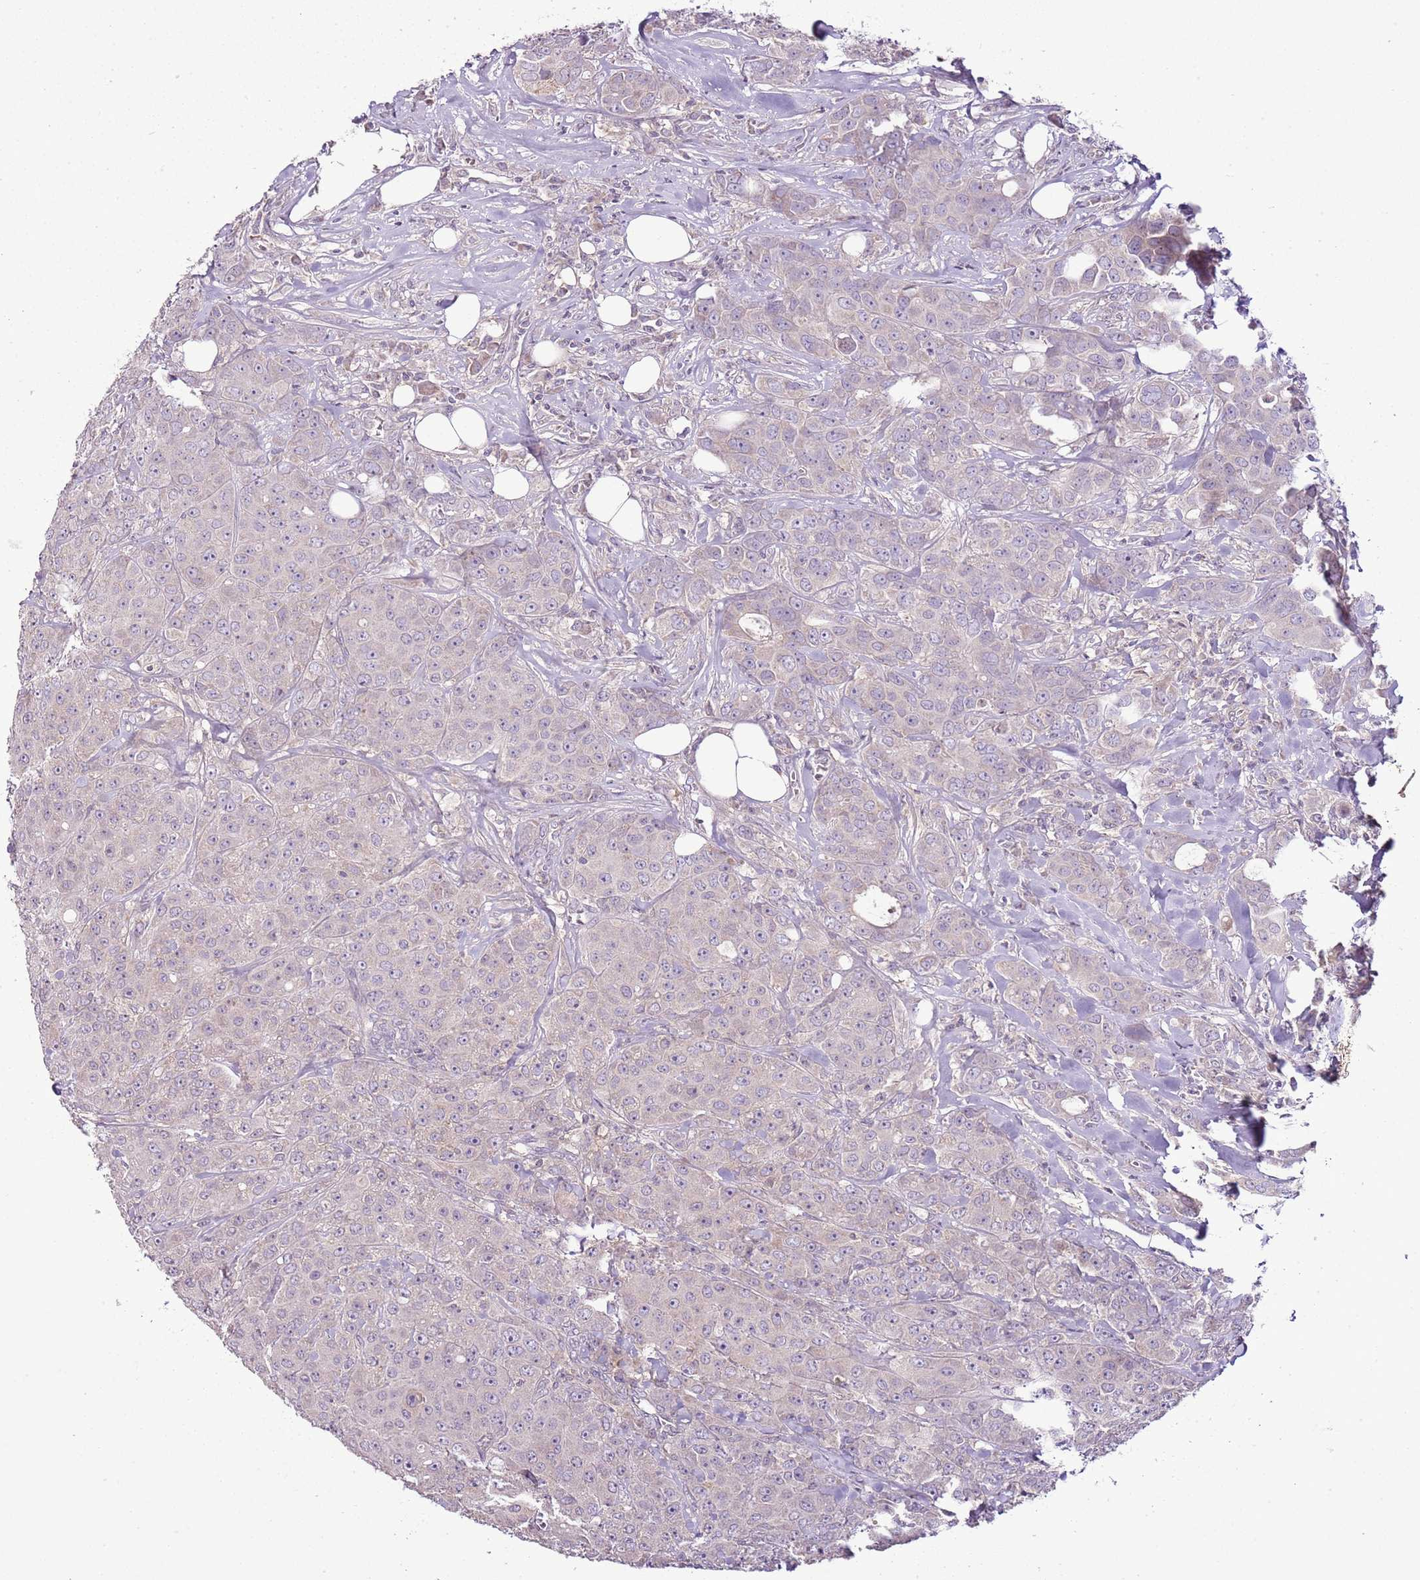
{"staining": {"intensity": "negative", "quantity": "none", "location": "none"}, "tissue": "breast cancer", "cell_type": "Tumor cells", "image_type": "cancer", "snomed": [{"axis": "morphology", "description": "Duct carcinoma"}, {"axis": "topography", "description": "Breast"}], "caption": "Immunohistochemical staining of breast cancer demonstrates no significant expression in tumor cells.", "gene": "CMKLR1", "patient": {"sex": "female", "age": 43}}